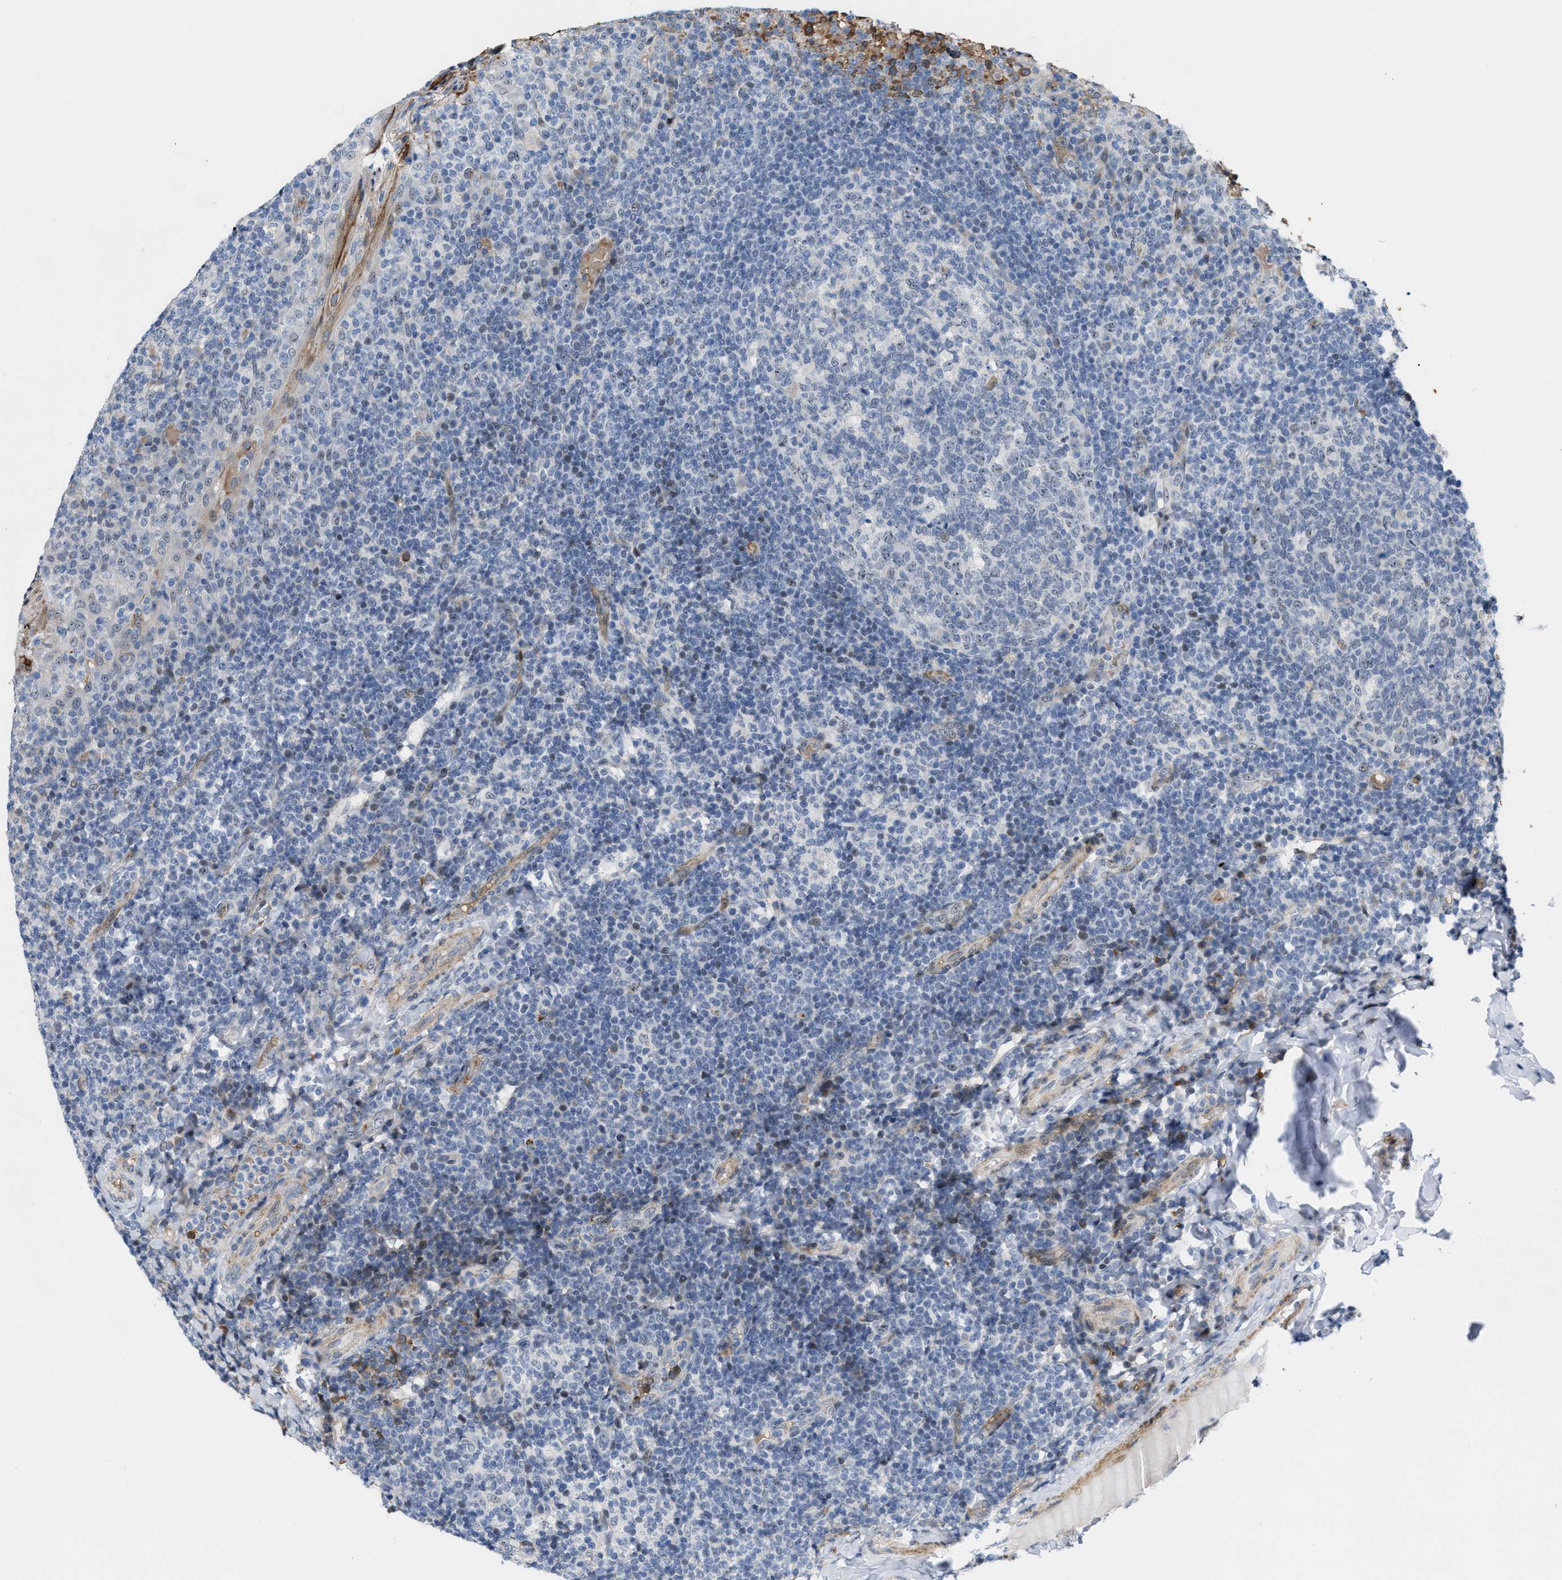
{"staining": {"intensity": "weak", "quantity": "25%-75%", "location": "nuclear"}, "tissue": "tonsil", "cell_type": "Germinal center cells", "image_type": "normal", "snomed": [{"axis": "morphology", "description": "Normal tissue, NOS"}, {"axis": "topography", "description": "Tonsil"}], "caption": "Brown immunohistochemical staining in benign human tonsil displays weak nuclear expression in approximately 25%-75% of germinal center cells.", "gene": "POLR1F", "patient": {"sex": "female", "age": 19}}